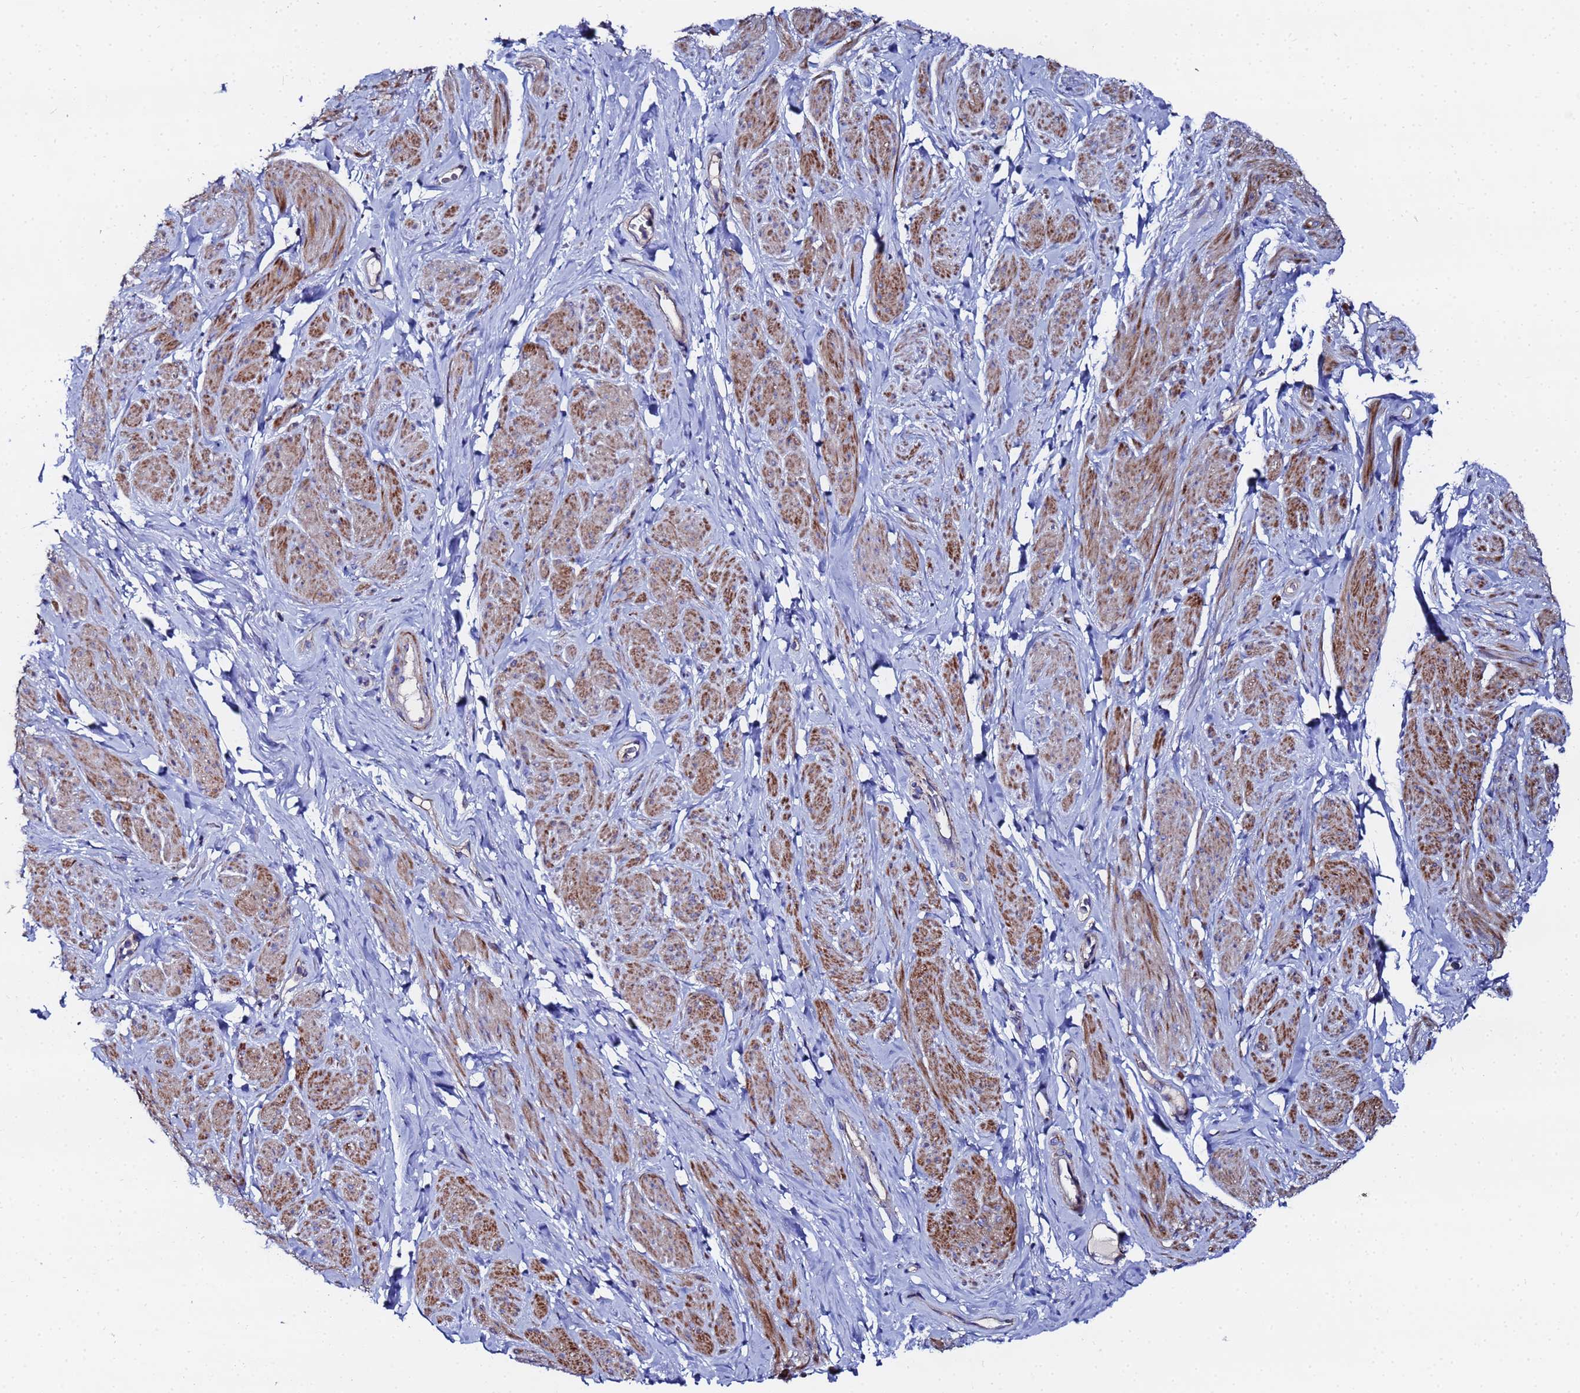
{"staining": {"intensity": "moderate", "quantity": "25%-75%", "location": "cytoplasmic/membranous"}, "tissue": "smooth muscle", "cell_type": "Smooth muscle cells", "image_type": "normal", "snomed": [{"axis": "morphology", "description": "Normal tissue, NOS"}, {"axis": "topography", "description": "Smooth muscle"}, {"axis": "topography", "description": "Peripheral nerve tissue"}], "caption": "Protein expression analysis of unremarkable smooth muscle reveals moderate cytoplasmic/membranous staining in about 25%-75% of smooth muscle cells.", "gene": "FAHD2A", "patient": {"sex": "male", "age": 69}}